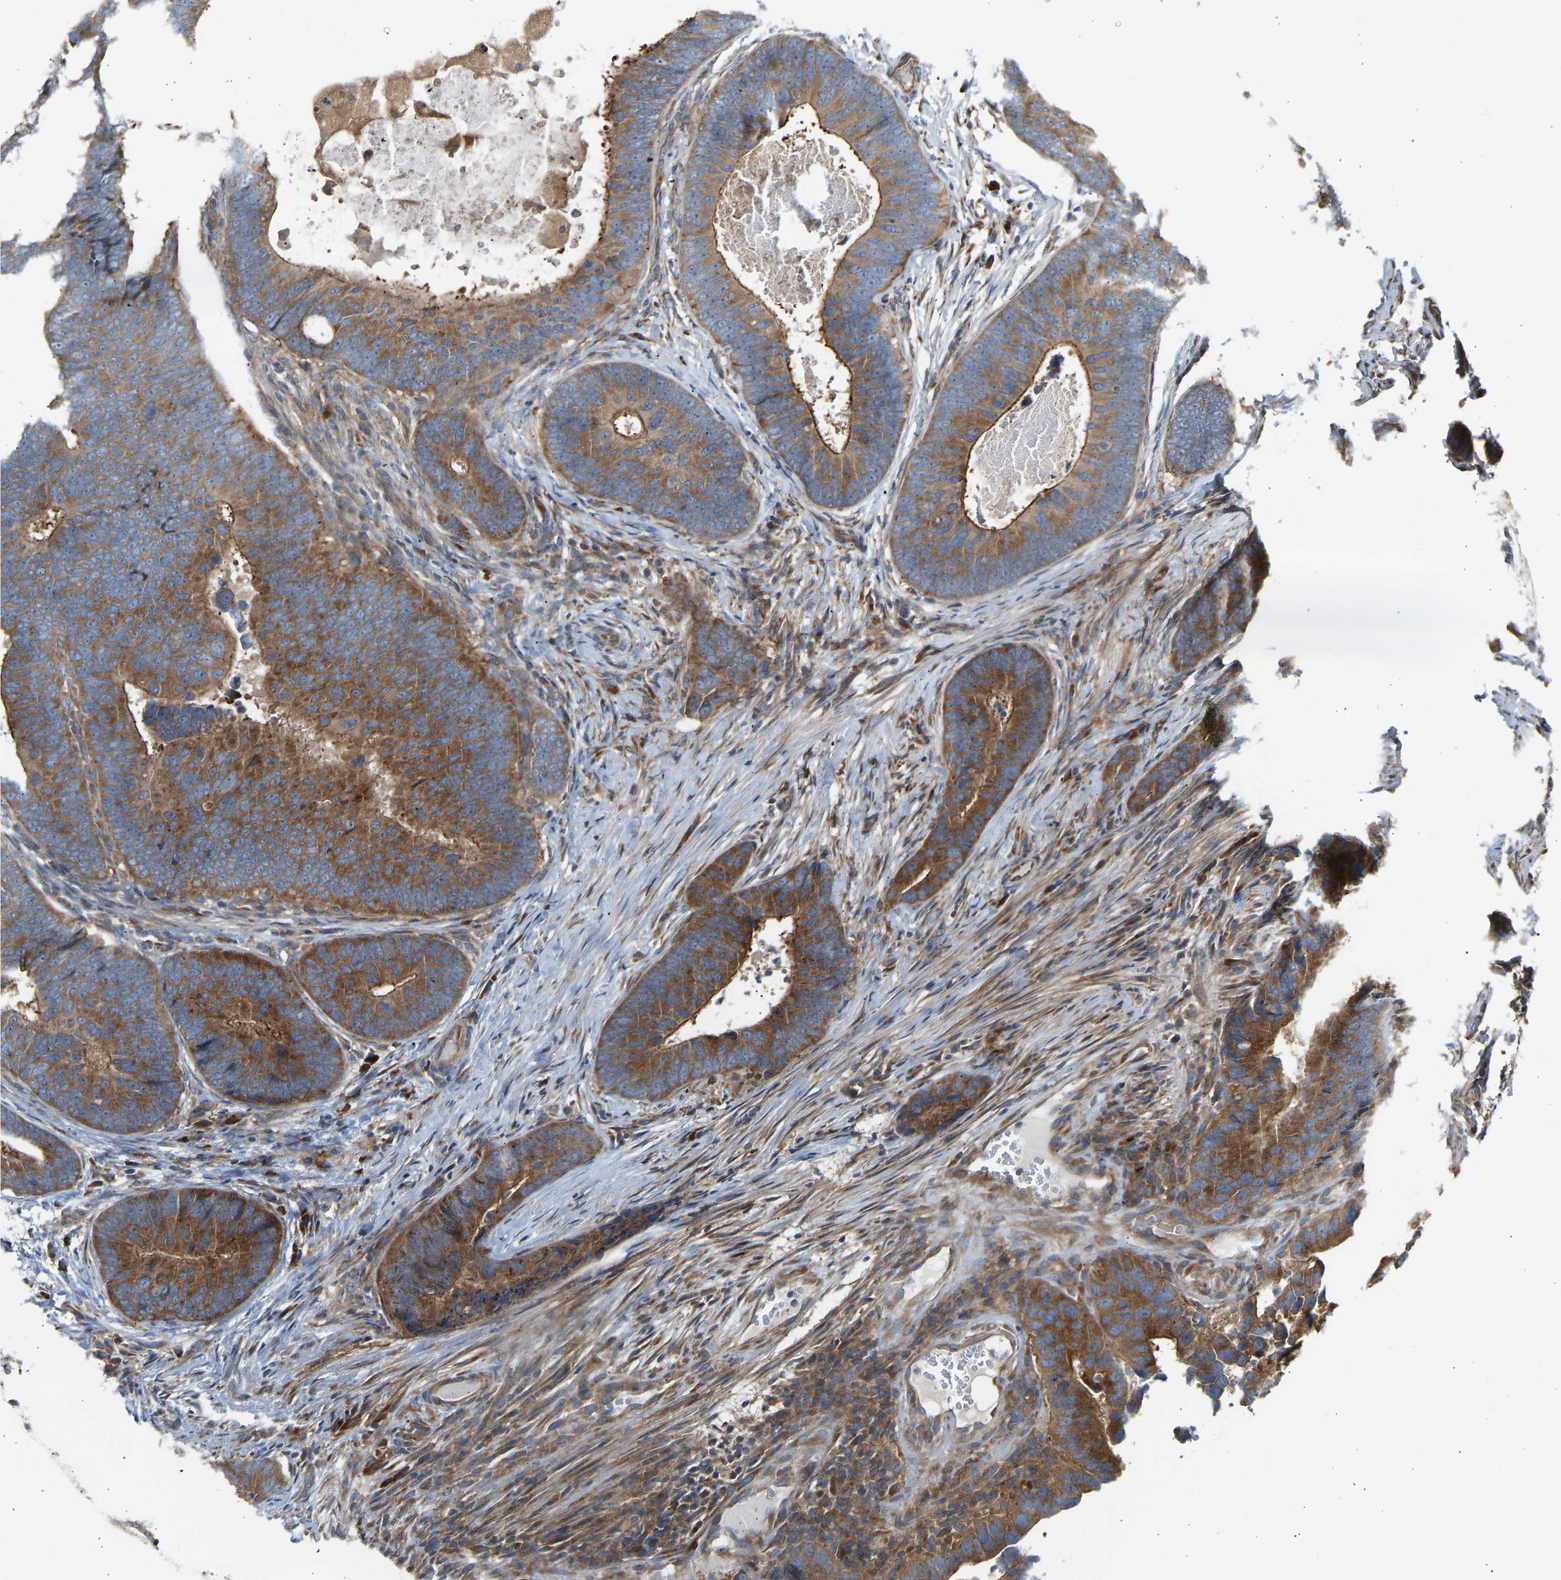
{"staining": {"intensity": "strong", "quantity": ">75%", "location": "cytoplasmic/membranous"}, "tissue": "colorectal cancer", "cell_type": "Tumor cells", "image_type": "cancer", "snomed": [{"axis": "morphology", "description": "Adenocarcinoma, NOS"}, {"axis": "topography", "description": "Colon"}], "caption": "DAB (3,3'-diaminobenzidine) immunohistochemical staining of human colorectal adenocarcinoma displays strong cytoplasmic/membranous protein expression in approximately >75% of tumor cells. The protein is stained brown, and the nuclei are stained in blue (DAB (3,3'-diaminobenzidine) IHC with brightfield microscopy, high magnification).", "gene": "GCN1", "patient": {"sex": "male", "age": 56}}